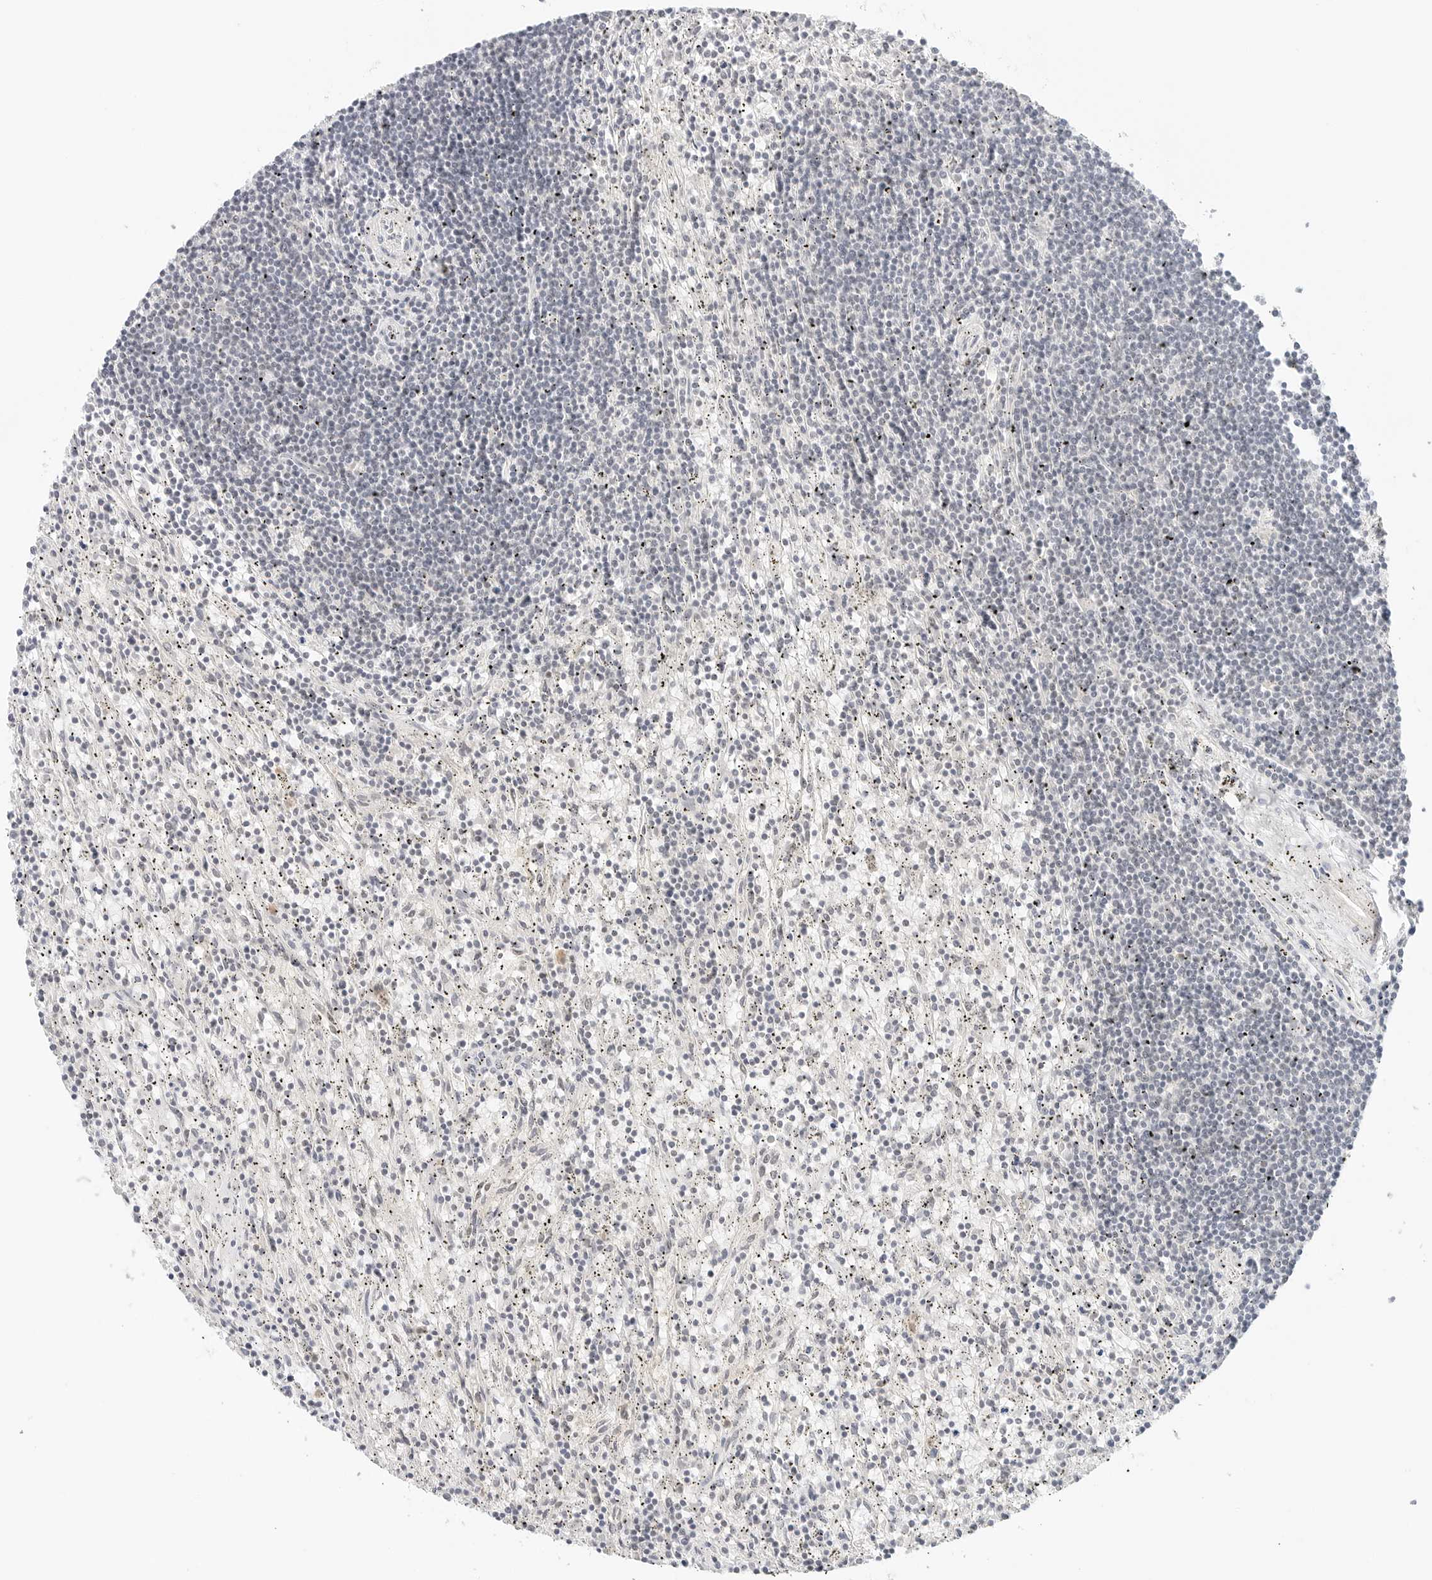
{"staining": {"intensity": "negative", "quantity": "none", "location": "none"}, "tissue": "lymphoma", "cell_type": "Tumor cells", "image_type": "cancer", "snomed": [{"axis": "morphology", "description": "Malignant lymphoma, non-Hodgkin's type, Low grade"}, {"axis": "topography", "description": "Spleen"}], "caption": "Immunohistochemistry of human malignant lymphoma, non-Hodgkin's type (low-grade) demonstrates no expression in tumor cells.", "gene": "NEO1", "patient": {"sex": "male", "age": 76}}